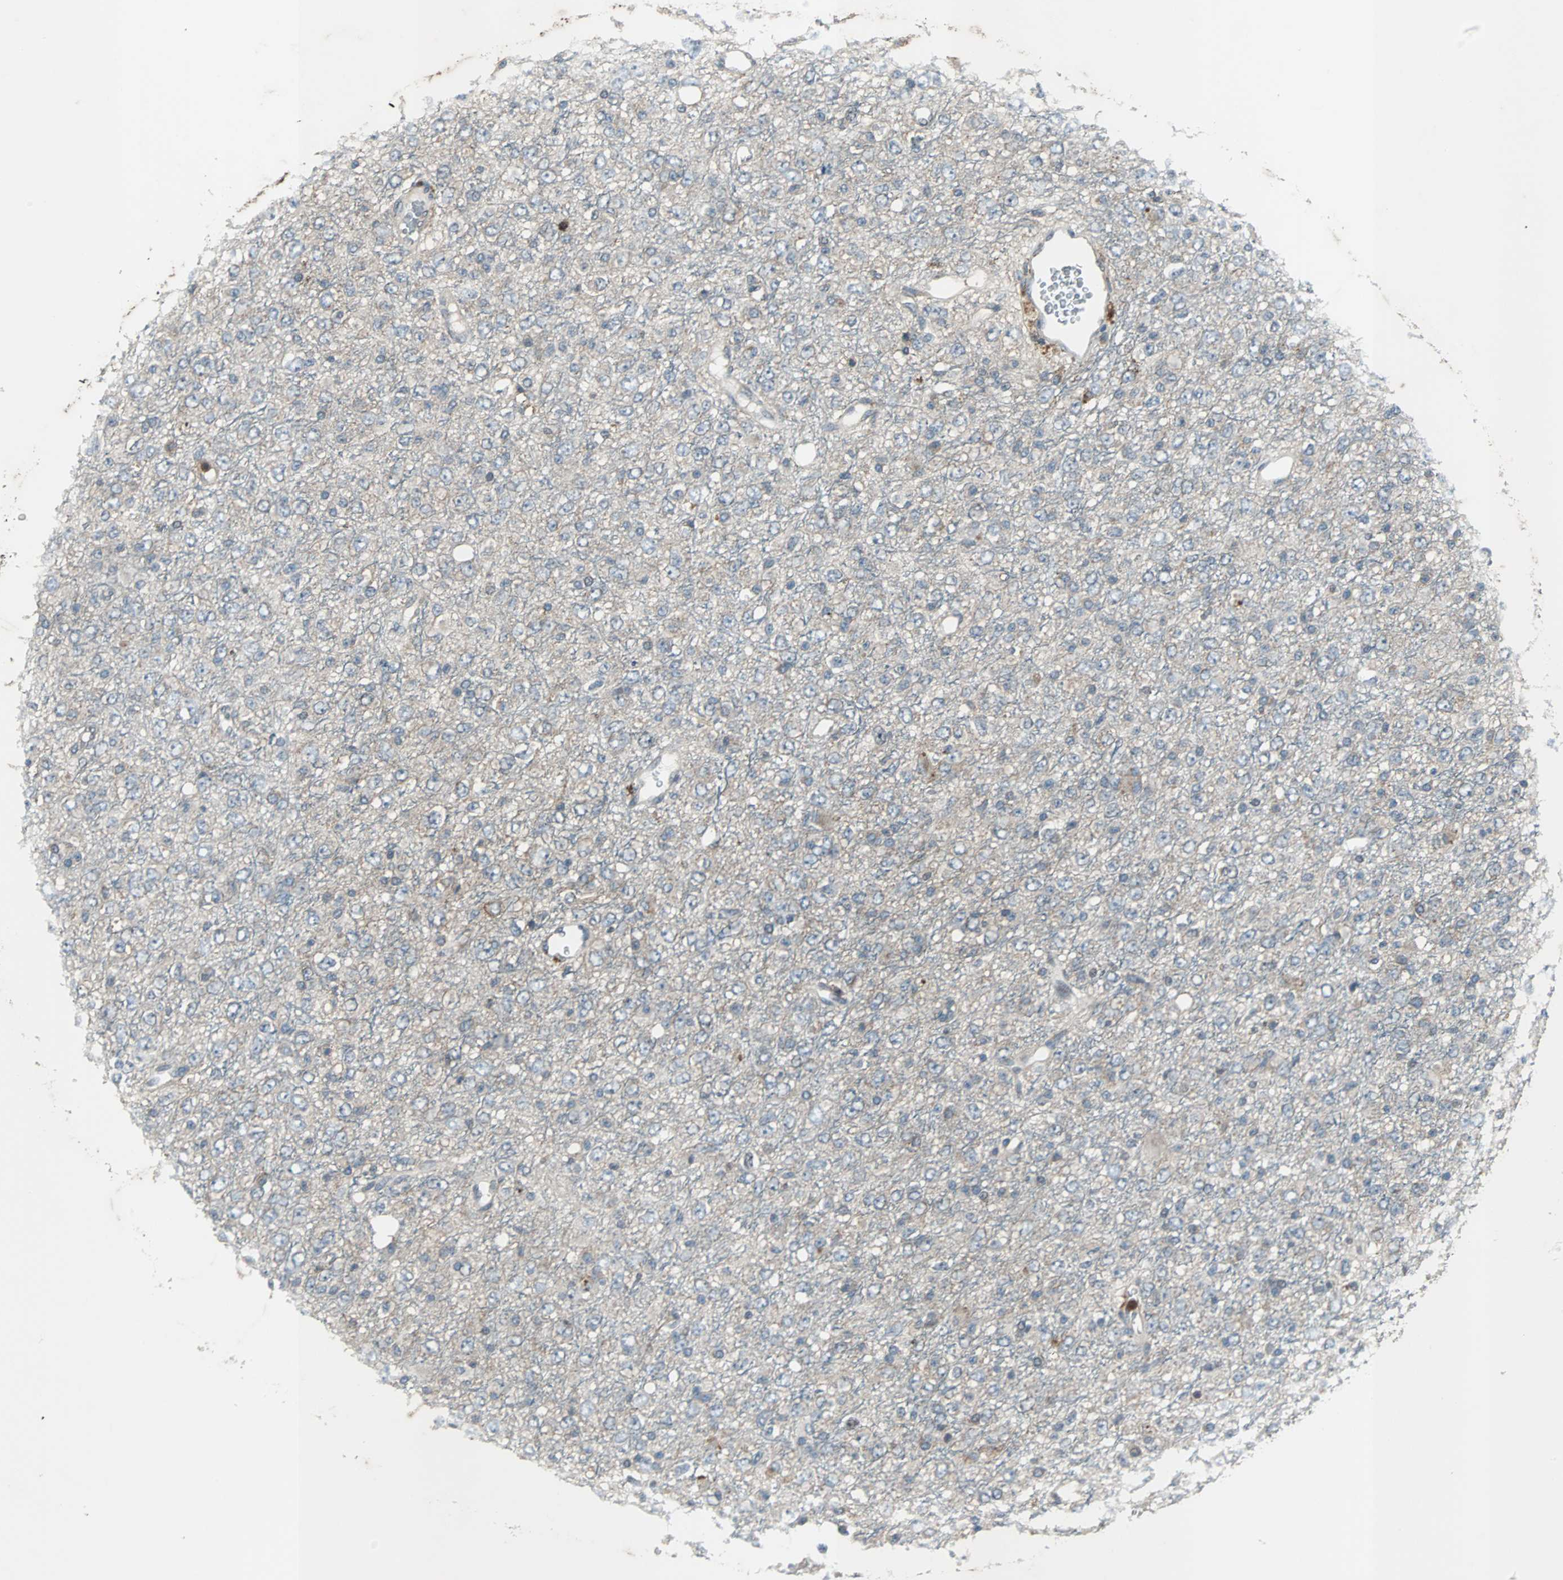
{"staining": {"intensity": "weak", "quantity": "25%-75%", "location": "cytoplasmic/membranous"}, "tissue": "glioma", "cell_type": "Tumor cells", "image_type": "cancer", "snomed": [{"axis": "morphology", "description": "Glioma, malignant, High grade"}, {"axis": "topography", "description": "pancreas cauda"}], "caption": "Glioma stained for a protein (brown) displays weak cytoplasmic/membranous positive staining in about 25%-75% of tumor cells.", "gene": "SOS1", "patient": {"sex": "male", "age": 60}}